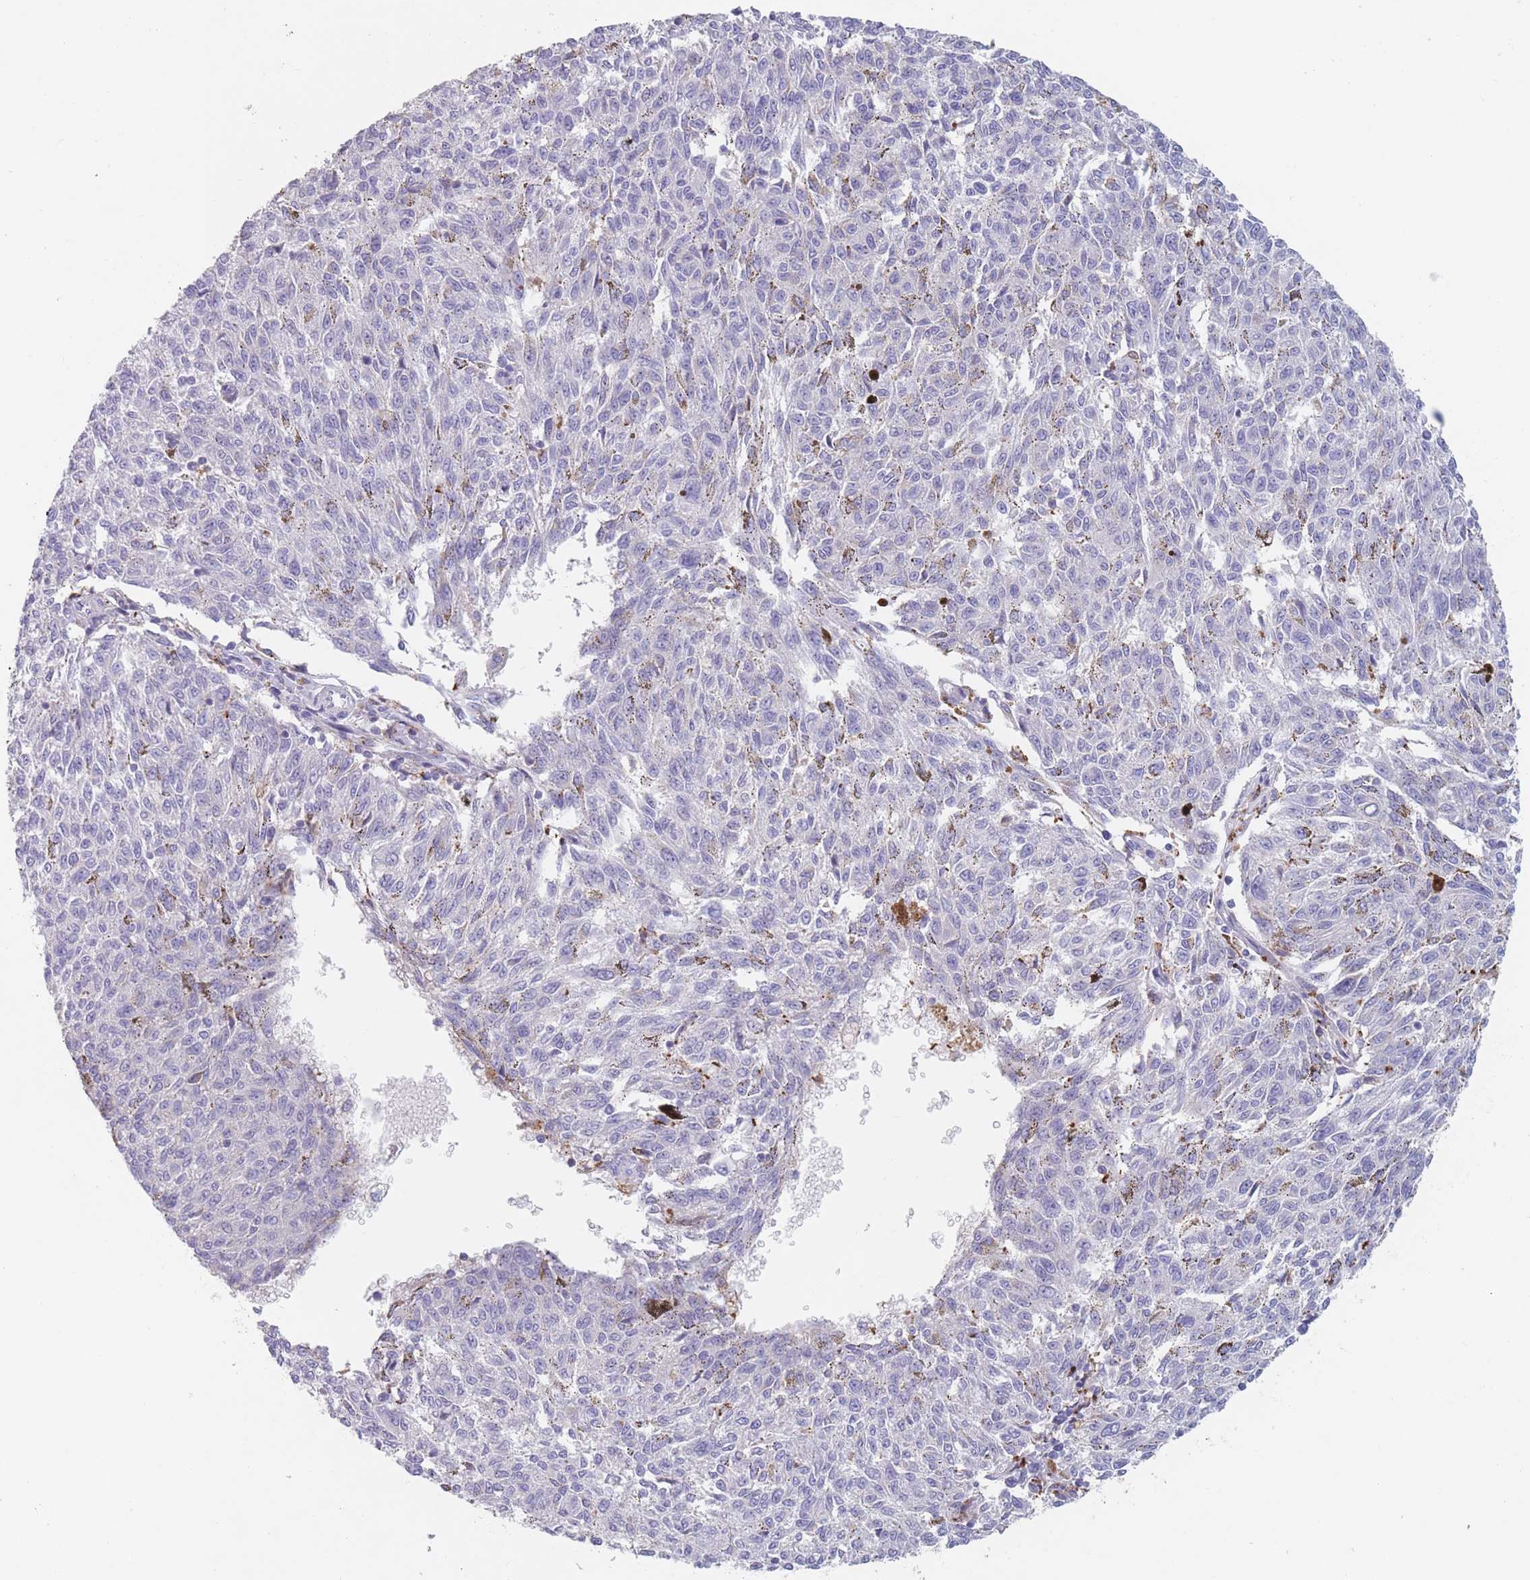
{"staining": {"intensity": "negative", "quantity": "none", "location": "none"}, "tissue": "melanoma", "cell_type": "Tumor cells", "image_type": "cancer", "snomed": [{"axis": "morphology", "description": "Malignant melanoma, NOS"}, {"axis": "topography", "description": "Skin"}], "caption": "Immunohistochemical staining of malignant melanoma exhibits no significant positivity in tumor cells.", "gene": "ATP1A3", "patient": {"sex": "female", "age": 72}}